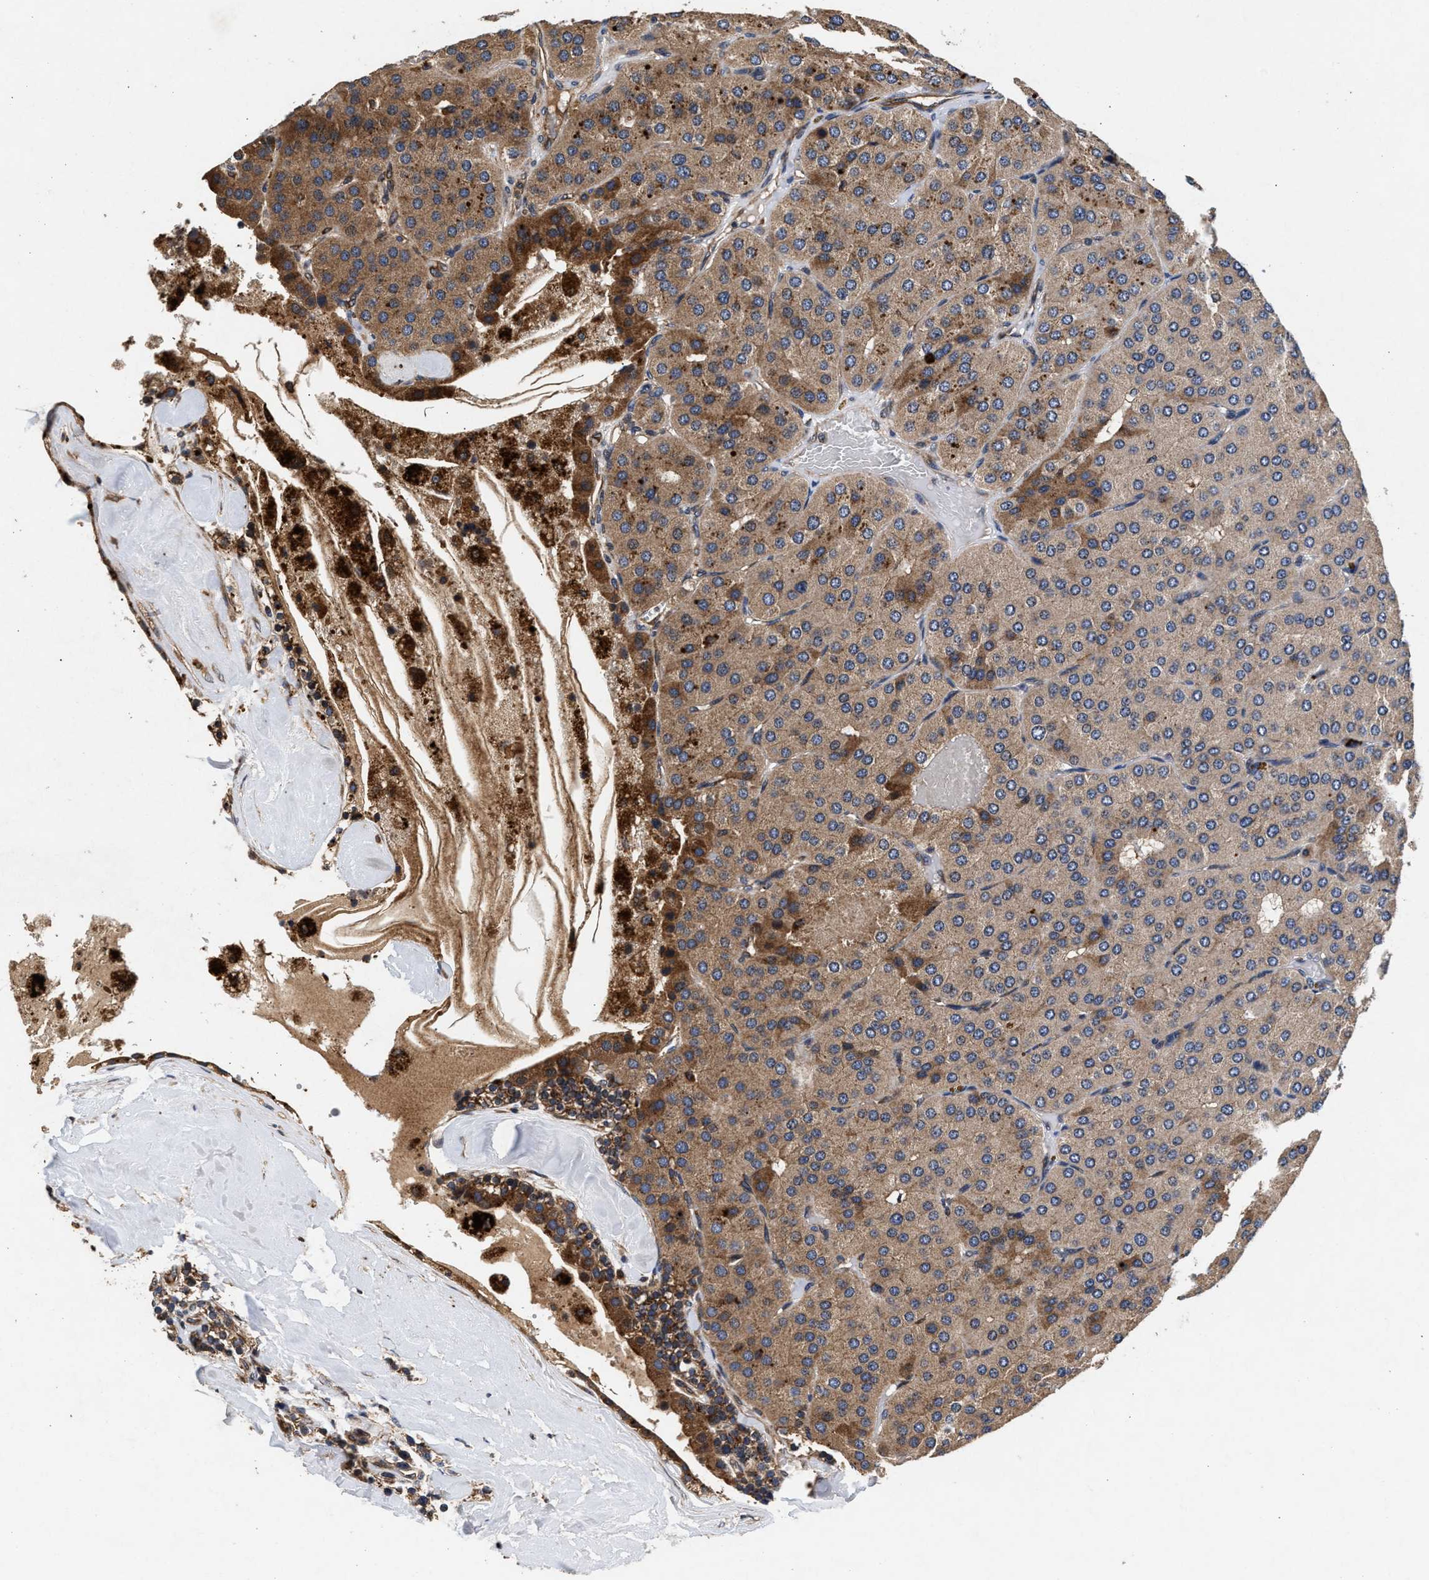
{"staining": {"intensity": "moderate", "quantity": "25%-75%", "location": "cytoplasmic/membranous"}, "tissue": "parathyroid gland", "cell_type": "Glandular cells", "image_type": "normal", "snomed": [{"axis": "morphology", "description": "Normal tissue, NOS"}, {"axis": "morphology", "description": "Adenoma, NOS"}, {"axis": "topography", "description": "Parathyroid gland"}], "caption": "A brown stain shows moderate cytoplasmic/membranous expression of a protein in glandular cells of benign parathyroid gland.", "gene": "NFKB2", "patient": {"sex": "female", "age": 86}}